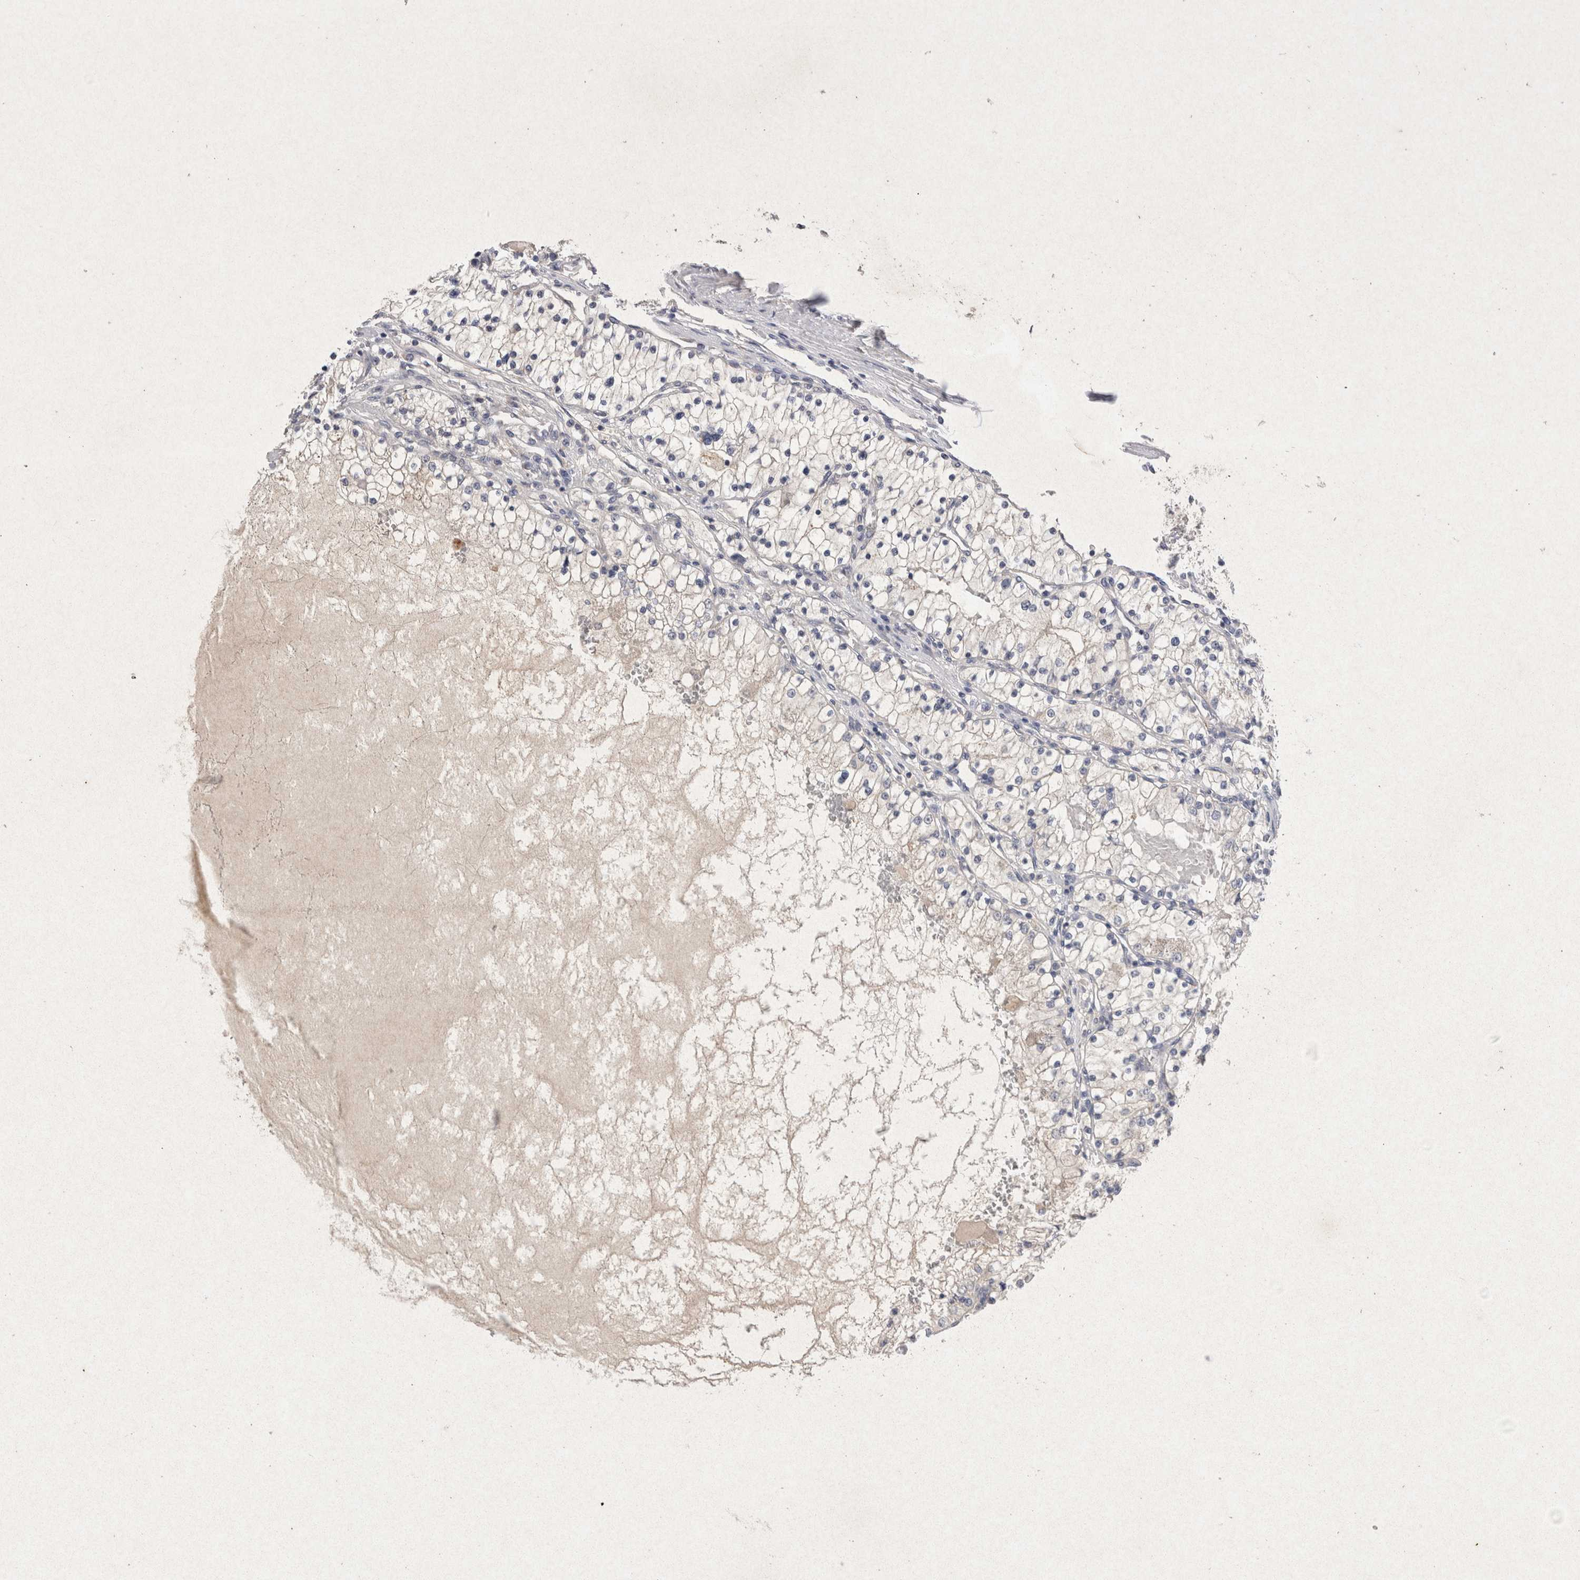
{"staining": {"intensity": "negative", "quantity": "none", "location": "none"}, "tissue": "renal cancer", "cell_type": "Tumor cells", "image_type": "cancer", "snomed": [{"axis": "morphology", "description": "Adenocarcinoma, NOS"}, {"axis": "topography", "description": "Kidney"}], "caption": "Histopathology image shows no protein staining in tumor cells of adenocarcinoma (renal) tissue.", "gene": "RASSF3", "patient": {"sex": "male", "age": 68}}